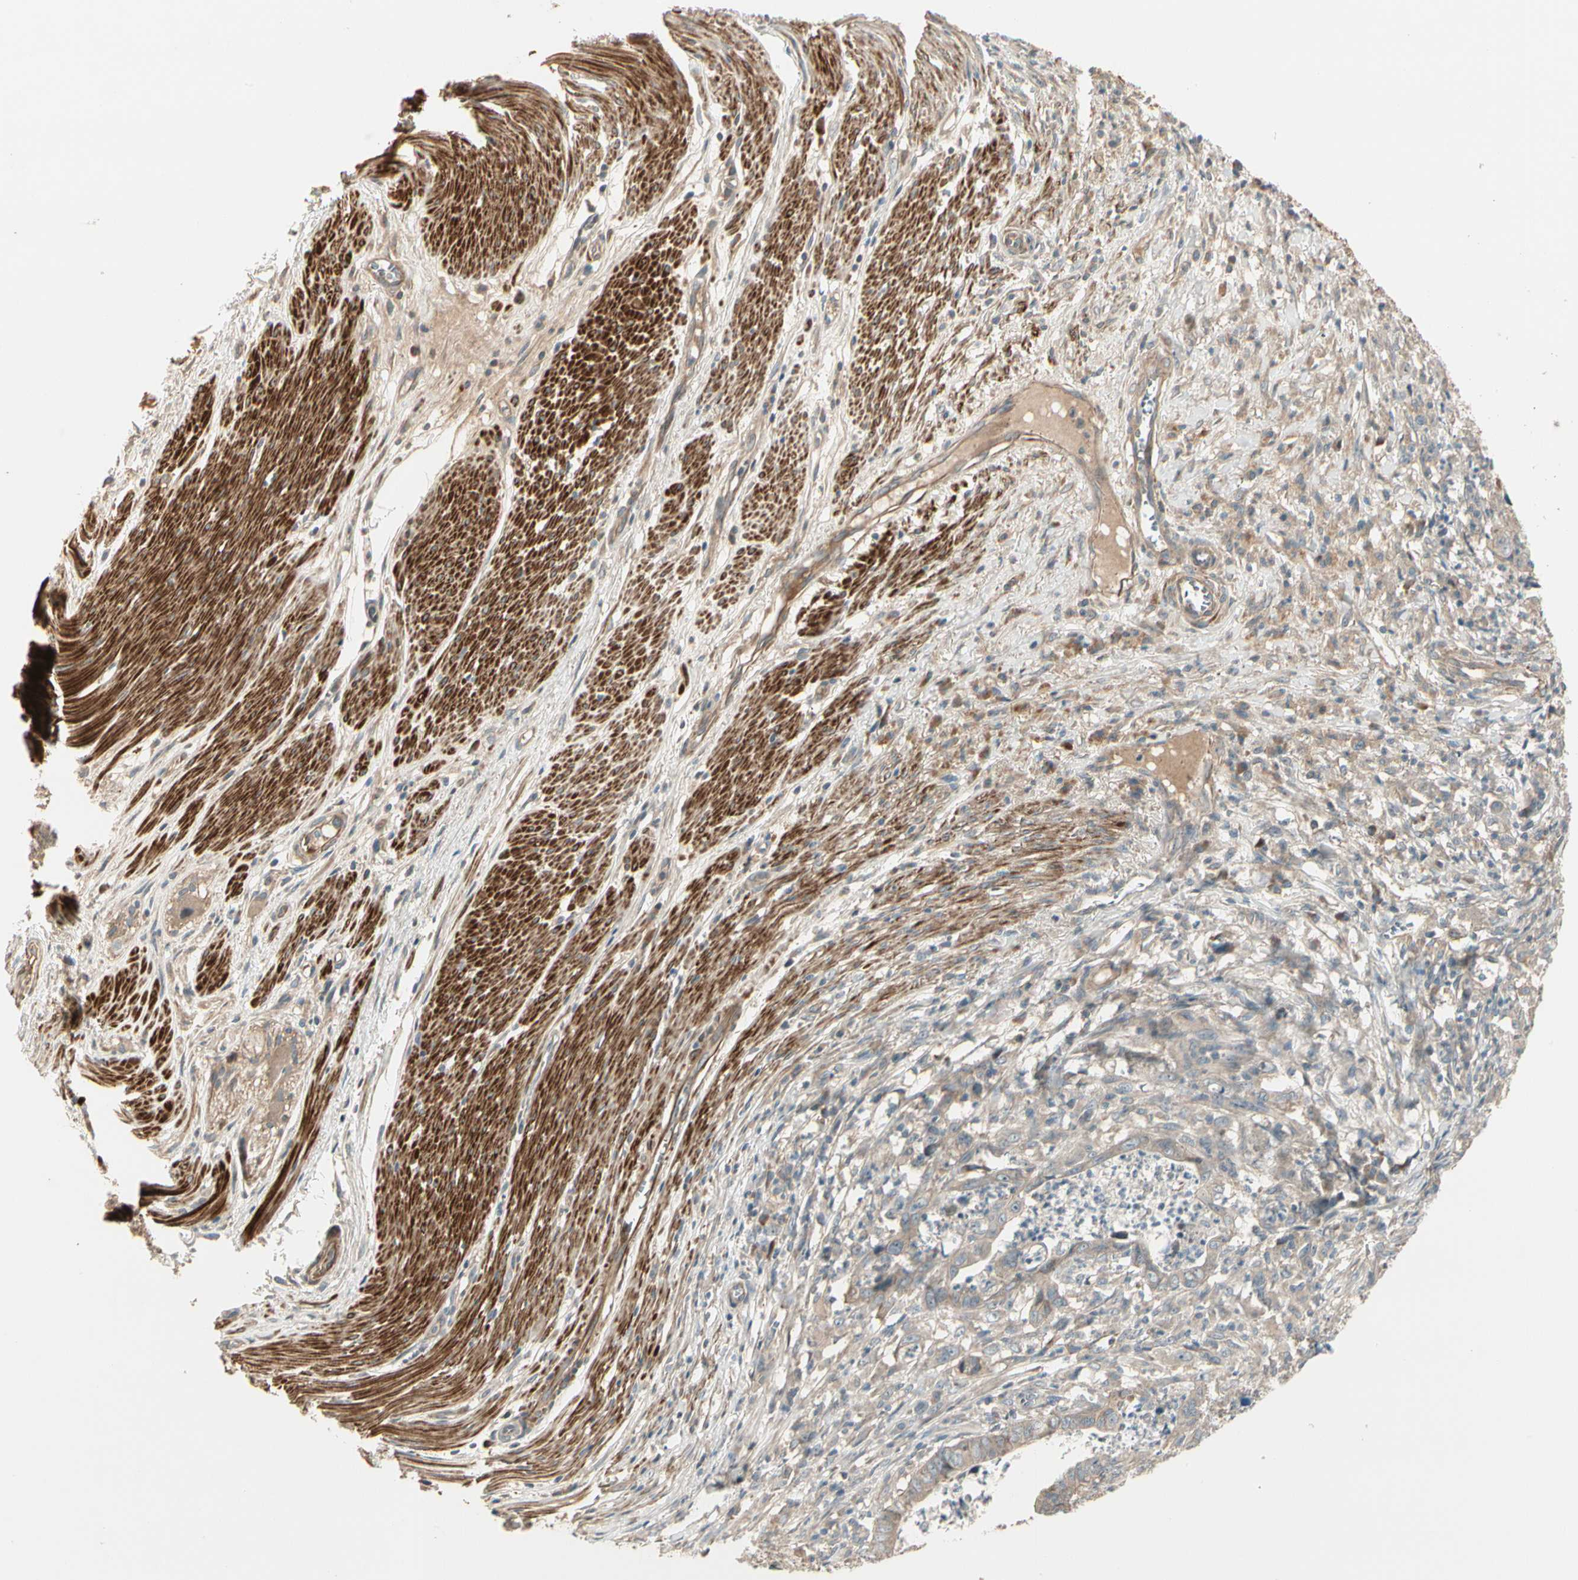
{"staining": {"intensity": "moderate", "quantity": ">75%", "location": "cytoplasmic/membranous"}, "tissue": "stomach cancer", "cell_type": "Tumor cells", "image_type": "cancer", "snomed": [{"axis": "morphology", "description": "Adenocarcinoma, NOS"}, {"axis": "topography", "description": "Stomach, lower"}], "caption": "Protein analysis of stomach adenocarcinoma tissue reveals moderate cytoplasmic/membranous positivity in about >75% of tumor cells.", "gene": "ACVR1", "patient": {"sex": "male", "age": 77}}